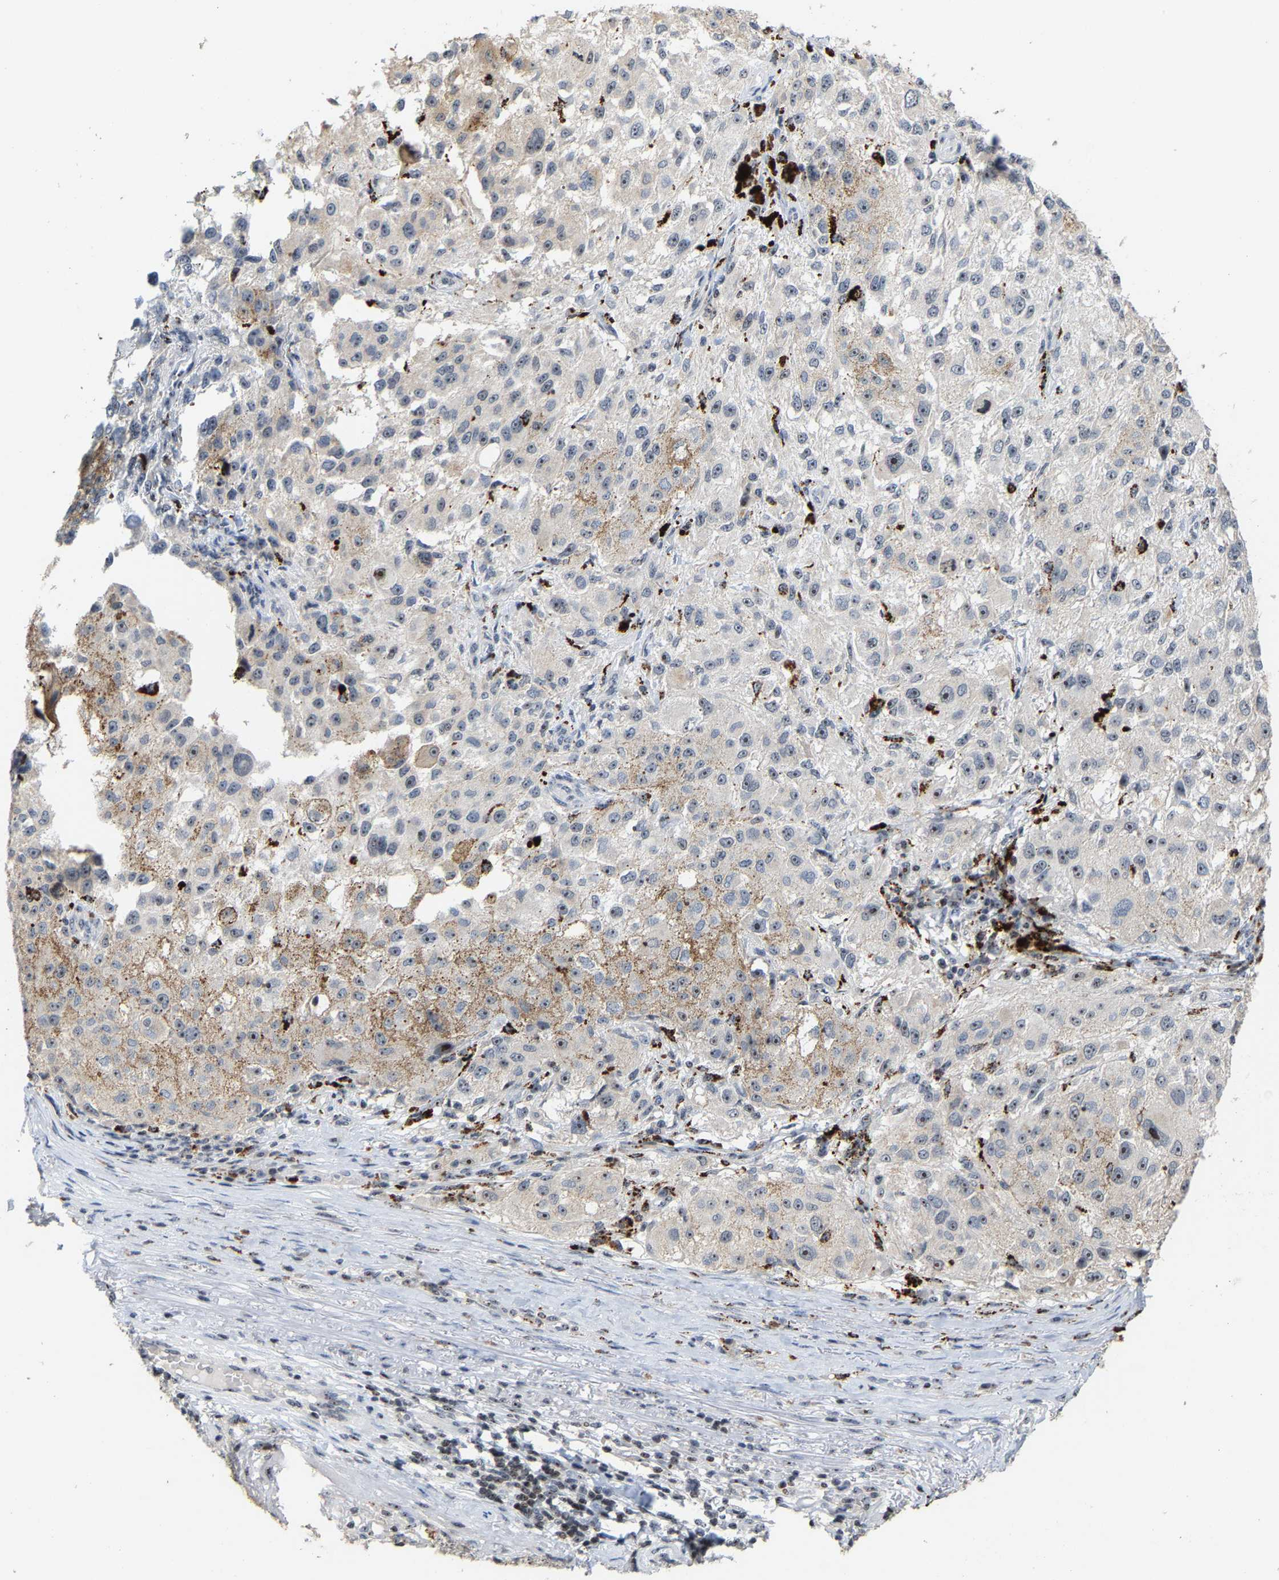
{"staining": {"intensity": "weak", "quantity": "<25%", "location": "nuclear"}, "tissue": "melanoma", "cell_type": "Tumor cells", "image_type": "cancer", "snomed": [{"axis": "morphology", "description": "Necrosis, NOS"}, {"axis": "morphology", "description": "Malignant melanoma, NOS"}, {"axis": "topography", "description": "Skin"}], "caption": "The histopathology image demonstrates no staining of tumor cells in melanoma.", "gene": "NOP58", "patient": {"sex": "female", "age": 87}}